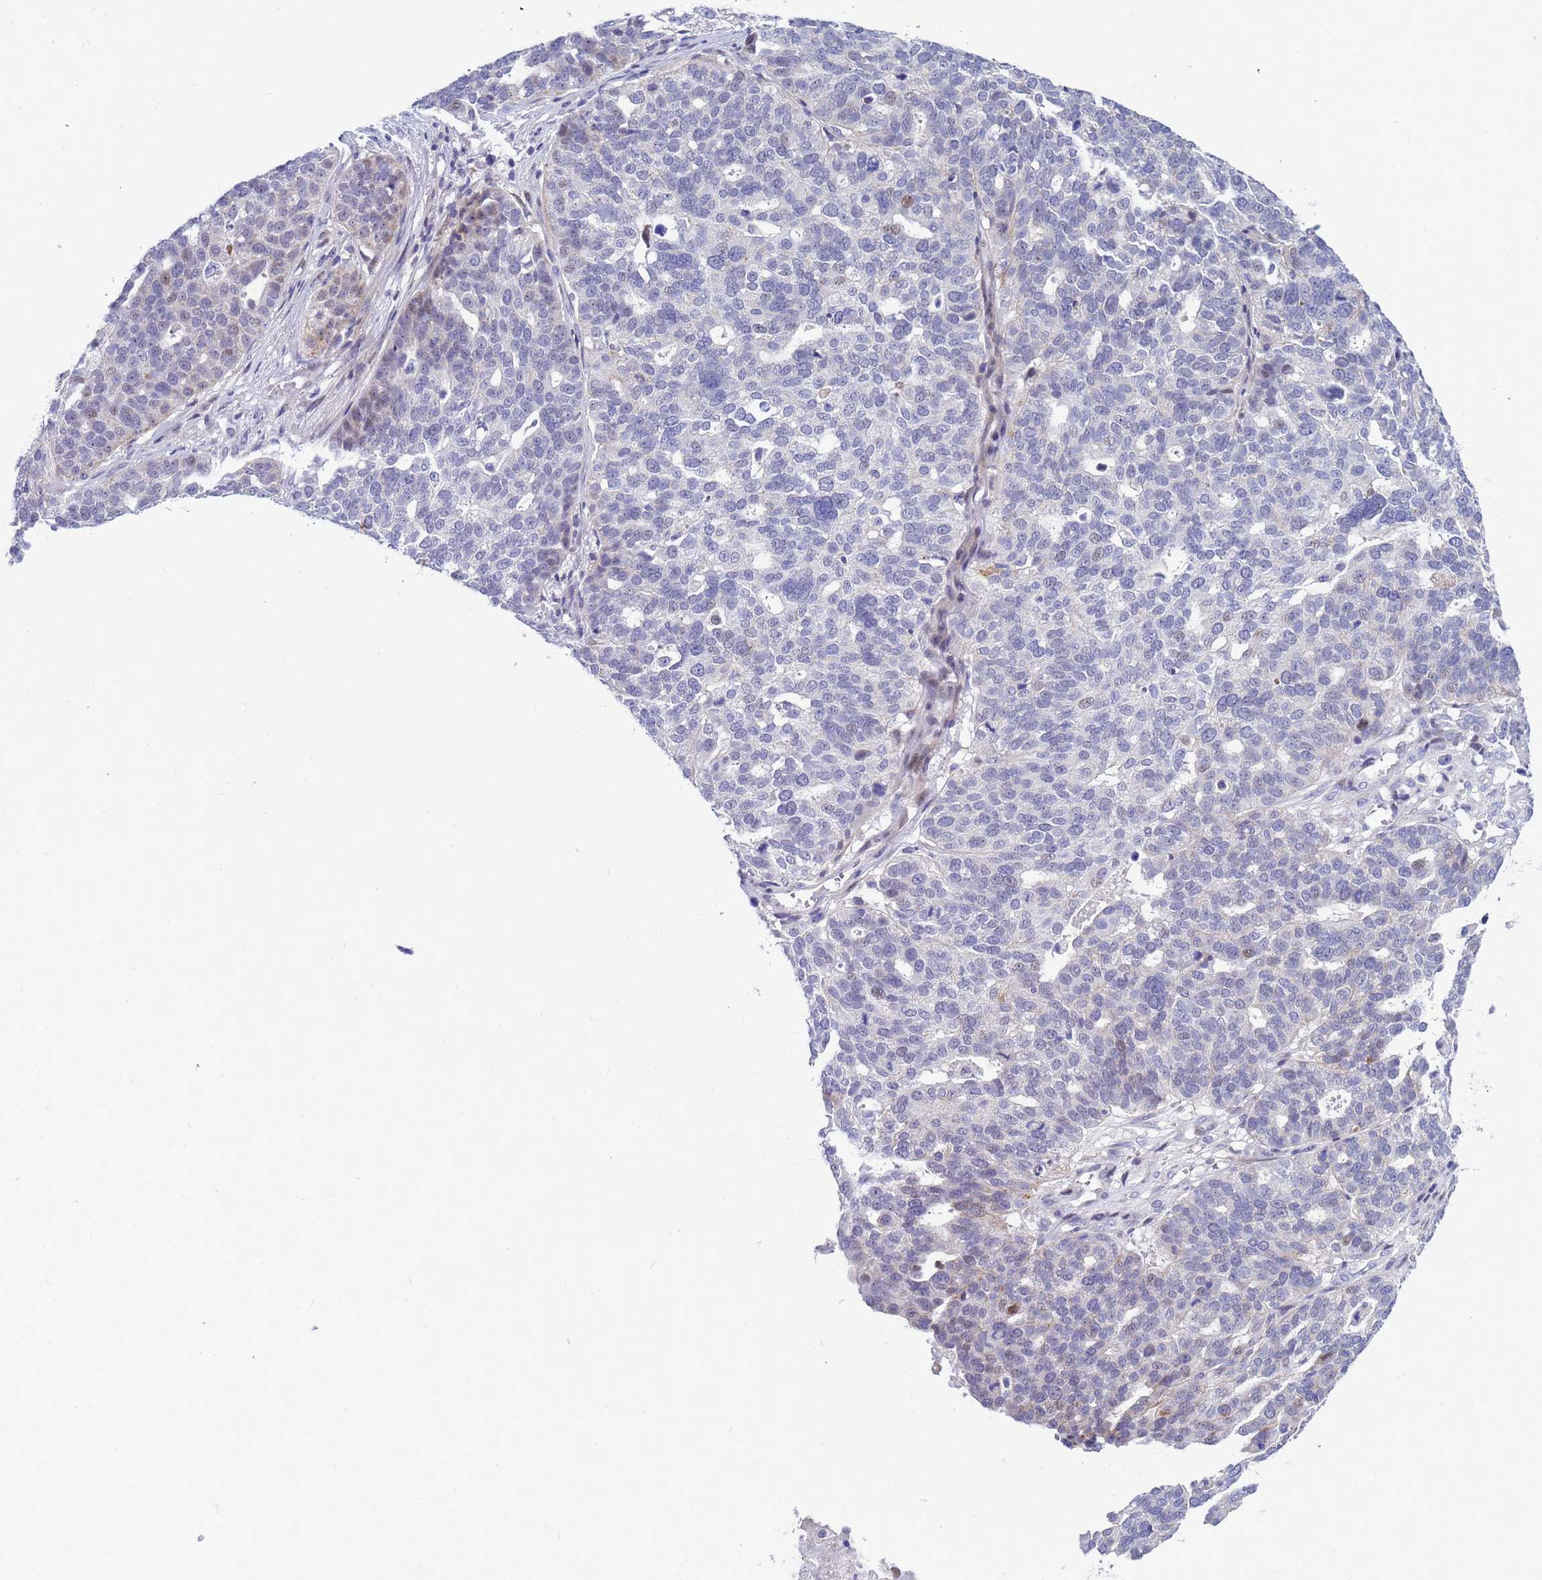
{"staining": {"intensity": "negative", "quantity": "none", "location": "none"}, "tissue": "ovarian cancer", "cell_type": "Tumor cells", "image_type": "cancer", "snomed": [{"axis": "morphology", "description": "Cystadenocarcinoma, serous, NOS"}, {"axis": "topography", "description": "Ovary"}], "caption": "Immunohistochemical staining of ovarian cancer demonstrates no significant expression in tumor cells. (Immunohistochemistry, brightfield microscopy, high magnification).", "gene": "LRATD1", "patient": {"sex": "female", "age": 59}}